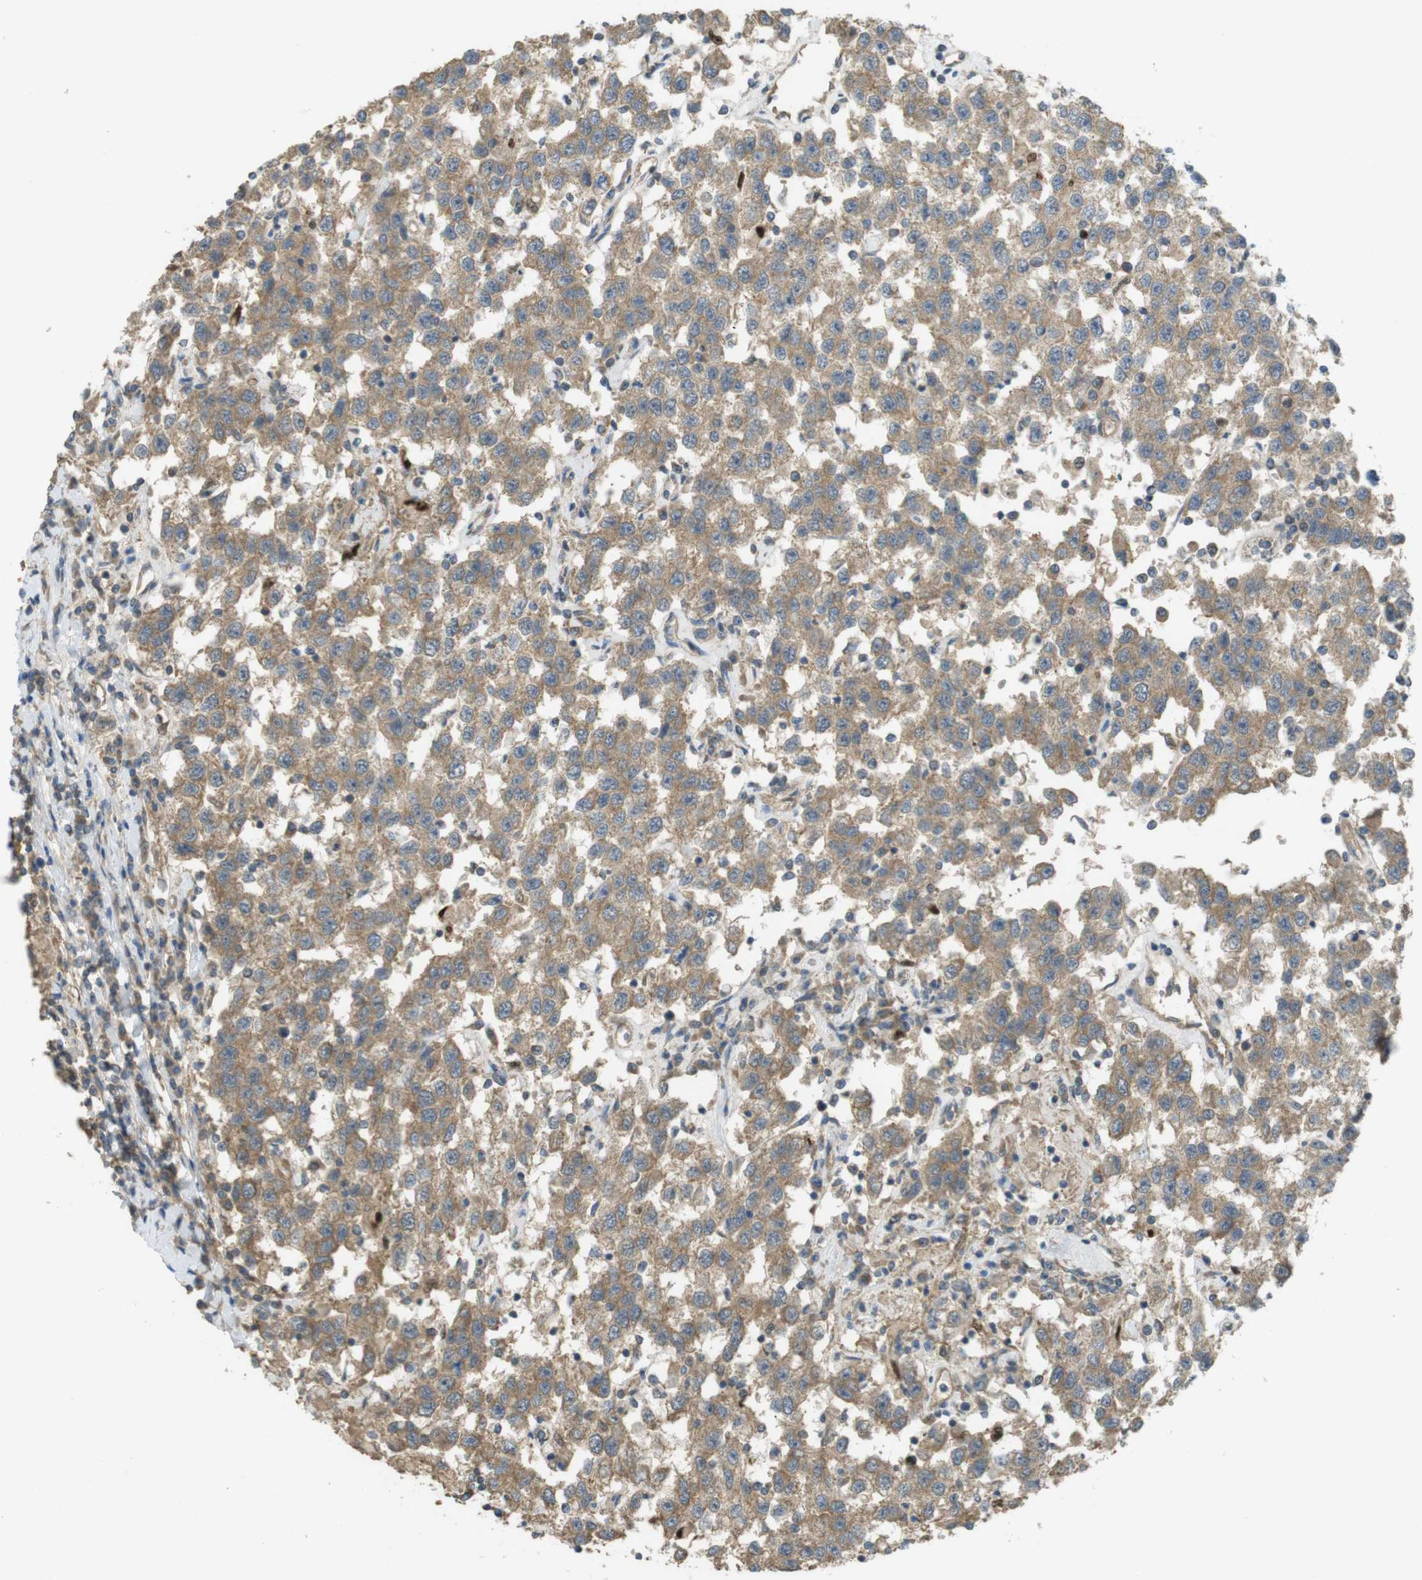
{"staining": {"intensity": "moderate", "quantity": ">75%", "location": "cytoplasmic/membranous"}, "tissue": "testis cancer", "cell_type": "Tumor cells", "image_type": "cancer", "snomed": [{"axis": "morphology", "description": "Seminoma, NOS"}, {"axis": "topography", "description": "Testis"}], "caption": "Human seminoma (testis) stained with a brown dye shows moderate cytoplasmic/membranous positive positivity in about >75% of tumor cells.", "gene": "ZDHHC20", "patient": {"sex": "male", "age": 41}}